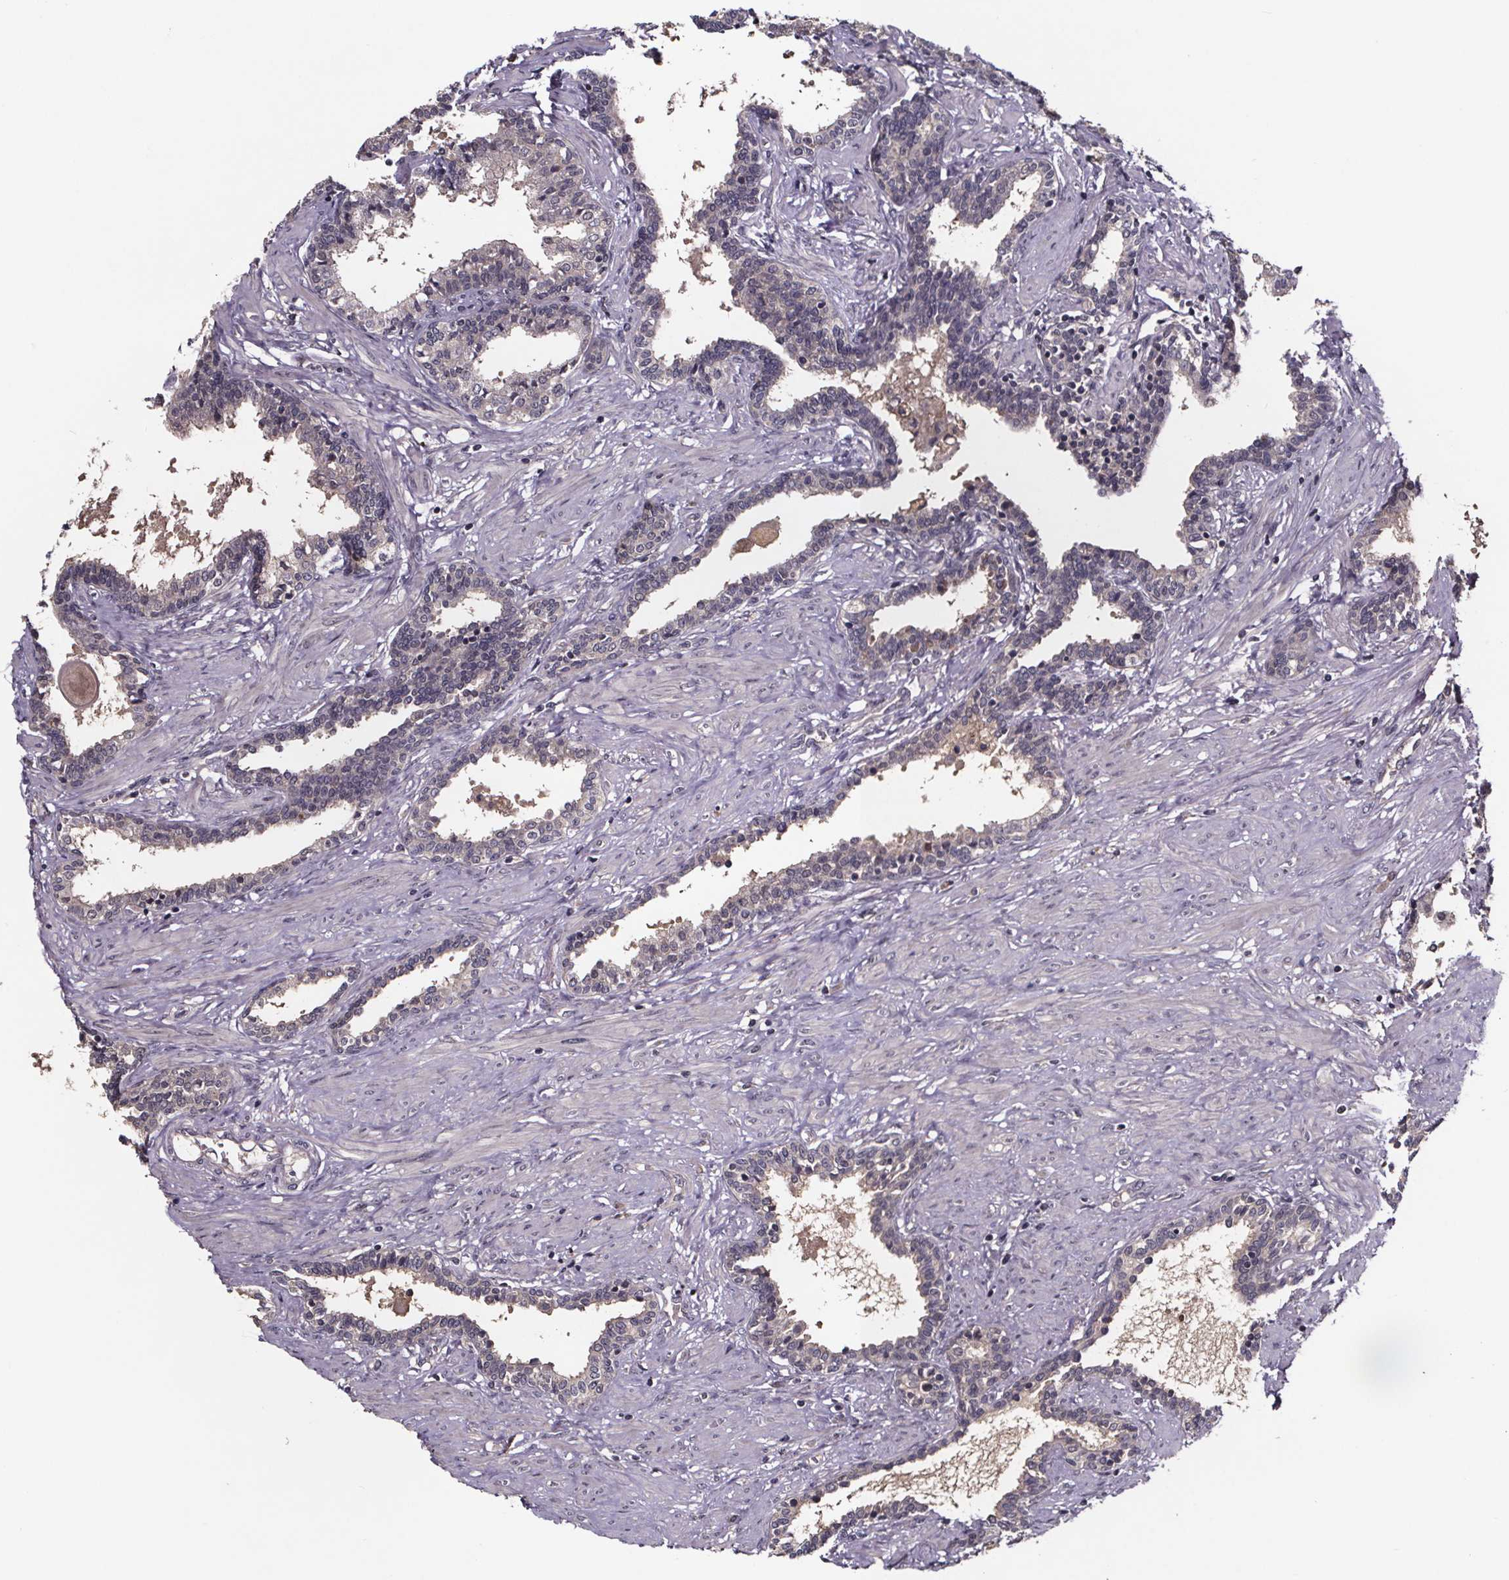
{"staining": {"intensity": "negative", "quantity": "none", "location": "none"}, "tissue": "prostate", "cell_type": "Glandular cells", "image_type": "normal", "snomed": [{"axis": "morphology", "description": "Normal tissue, NOS"}, {"axis": "topography", "description": "Prostate"}], "caption": "Glandular cells show no significant positivity in unremarkable prostate.", "gene": "SMIM1", "patient": {"sex": "male", "age": 55}}